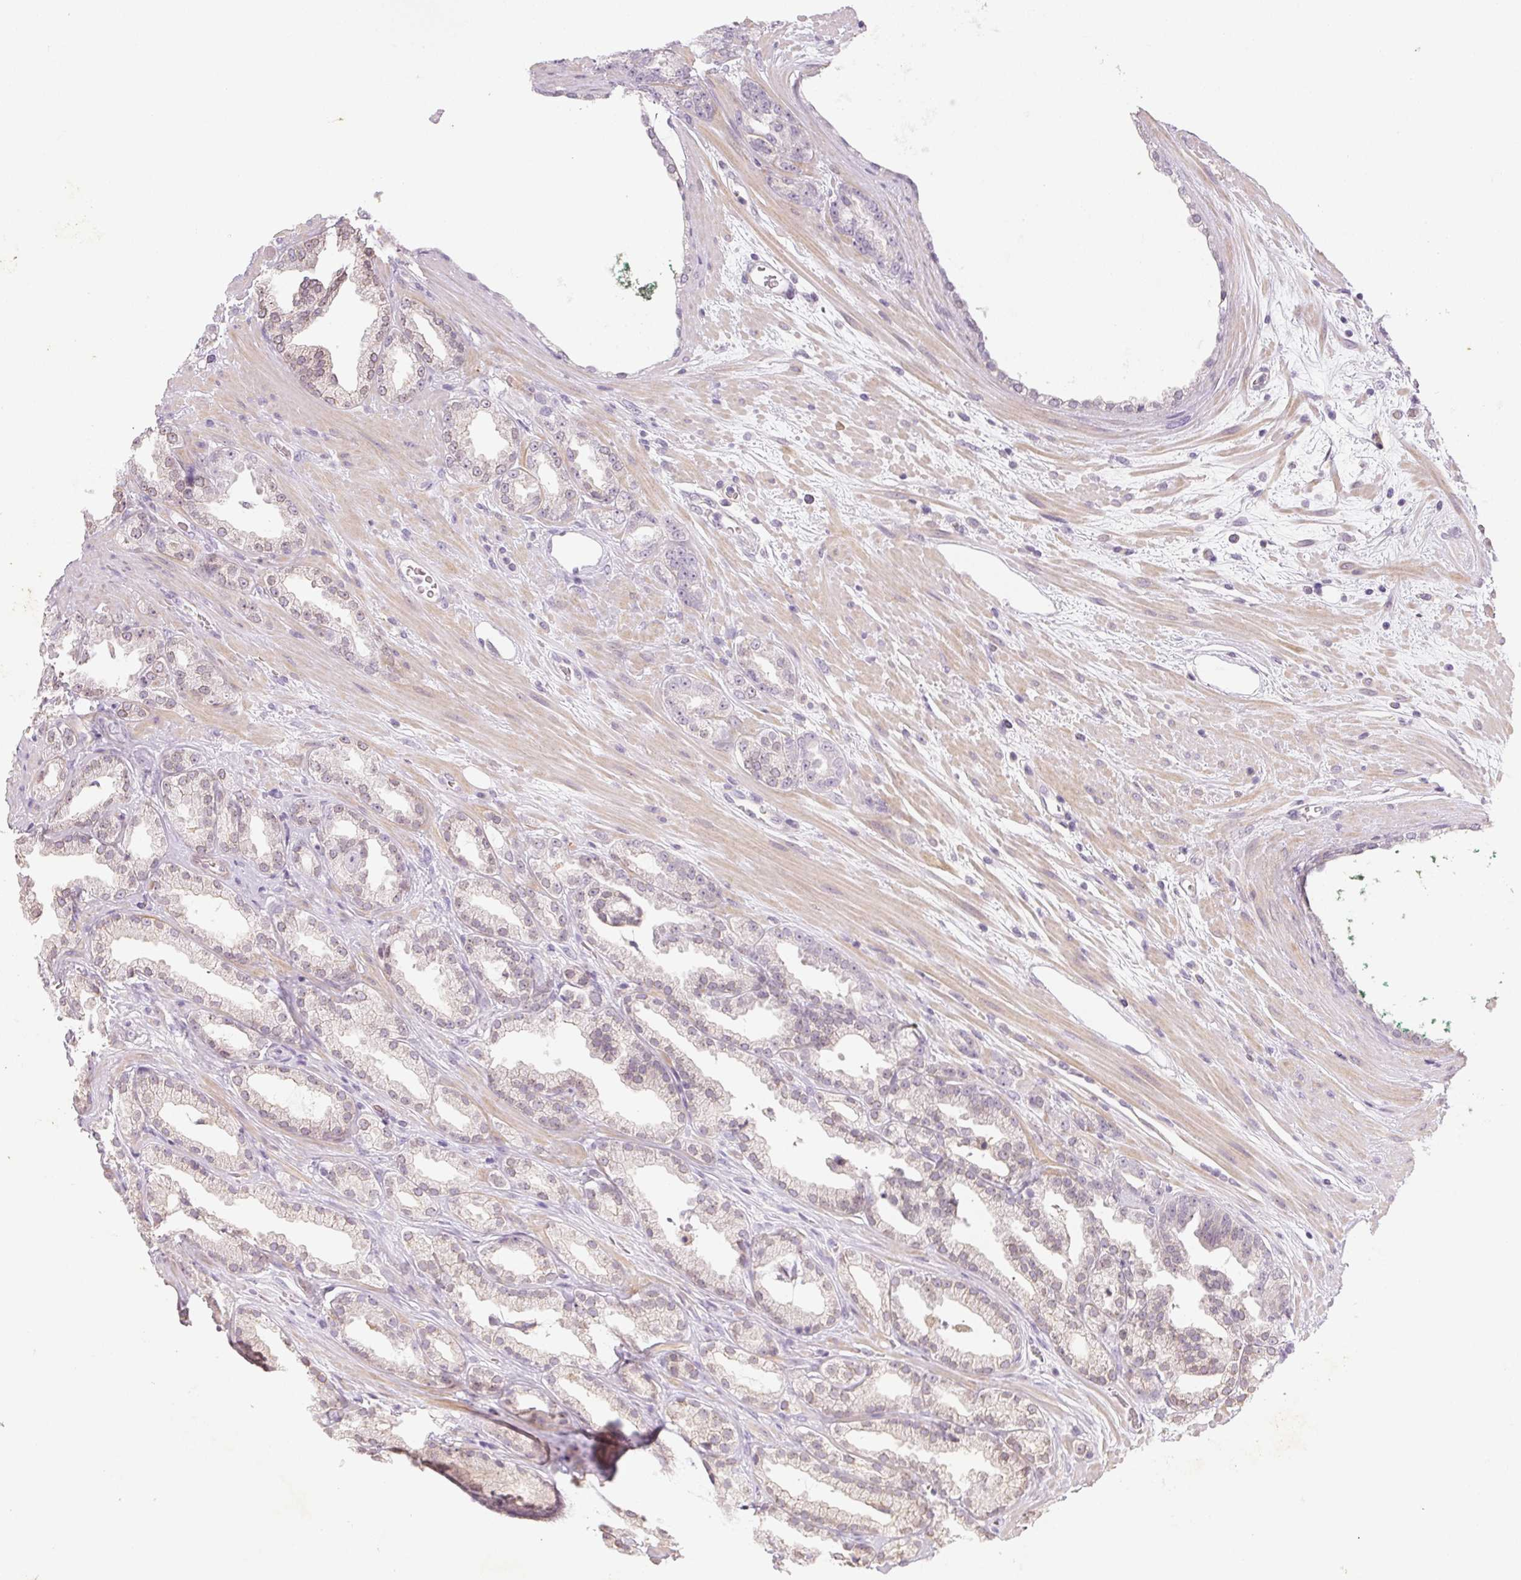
{"staining": {"intensity": "weak", "quantity": "25%-75%", "location": "cytoplasmic/membranous,nuclear"}, "tissue": "prostate cancer", "cell_type": "Tumor cells", "image_type": "cancer", "snomed": [{"axis": "morphology", "description": "Adenocarcinoma, Low grade"}, {"axis": "topography", "description": "Prostate"}], "caption": "Immunohistochemical staining of human prostate cancer displays weak cytoplasmic/membranous and nuclear protein expression in approximately 25%-75% of tumor cells. (DAB (3,3'-diaminobenzidine) IHC with brightfield microscopy, high magnification).", "gene": "LRRC23", "patient": {"sex": "male", "age": 61}}